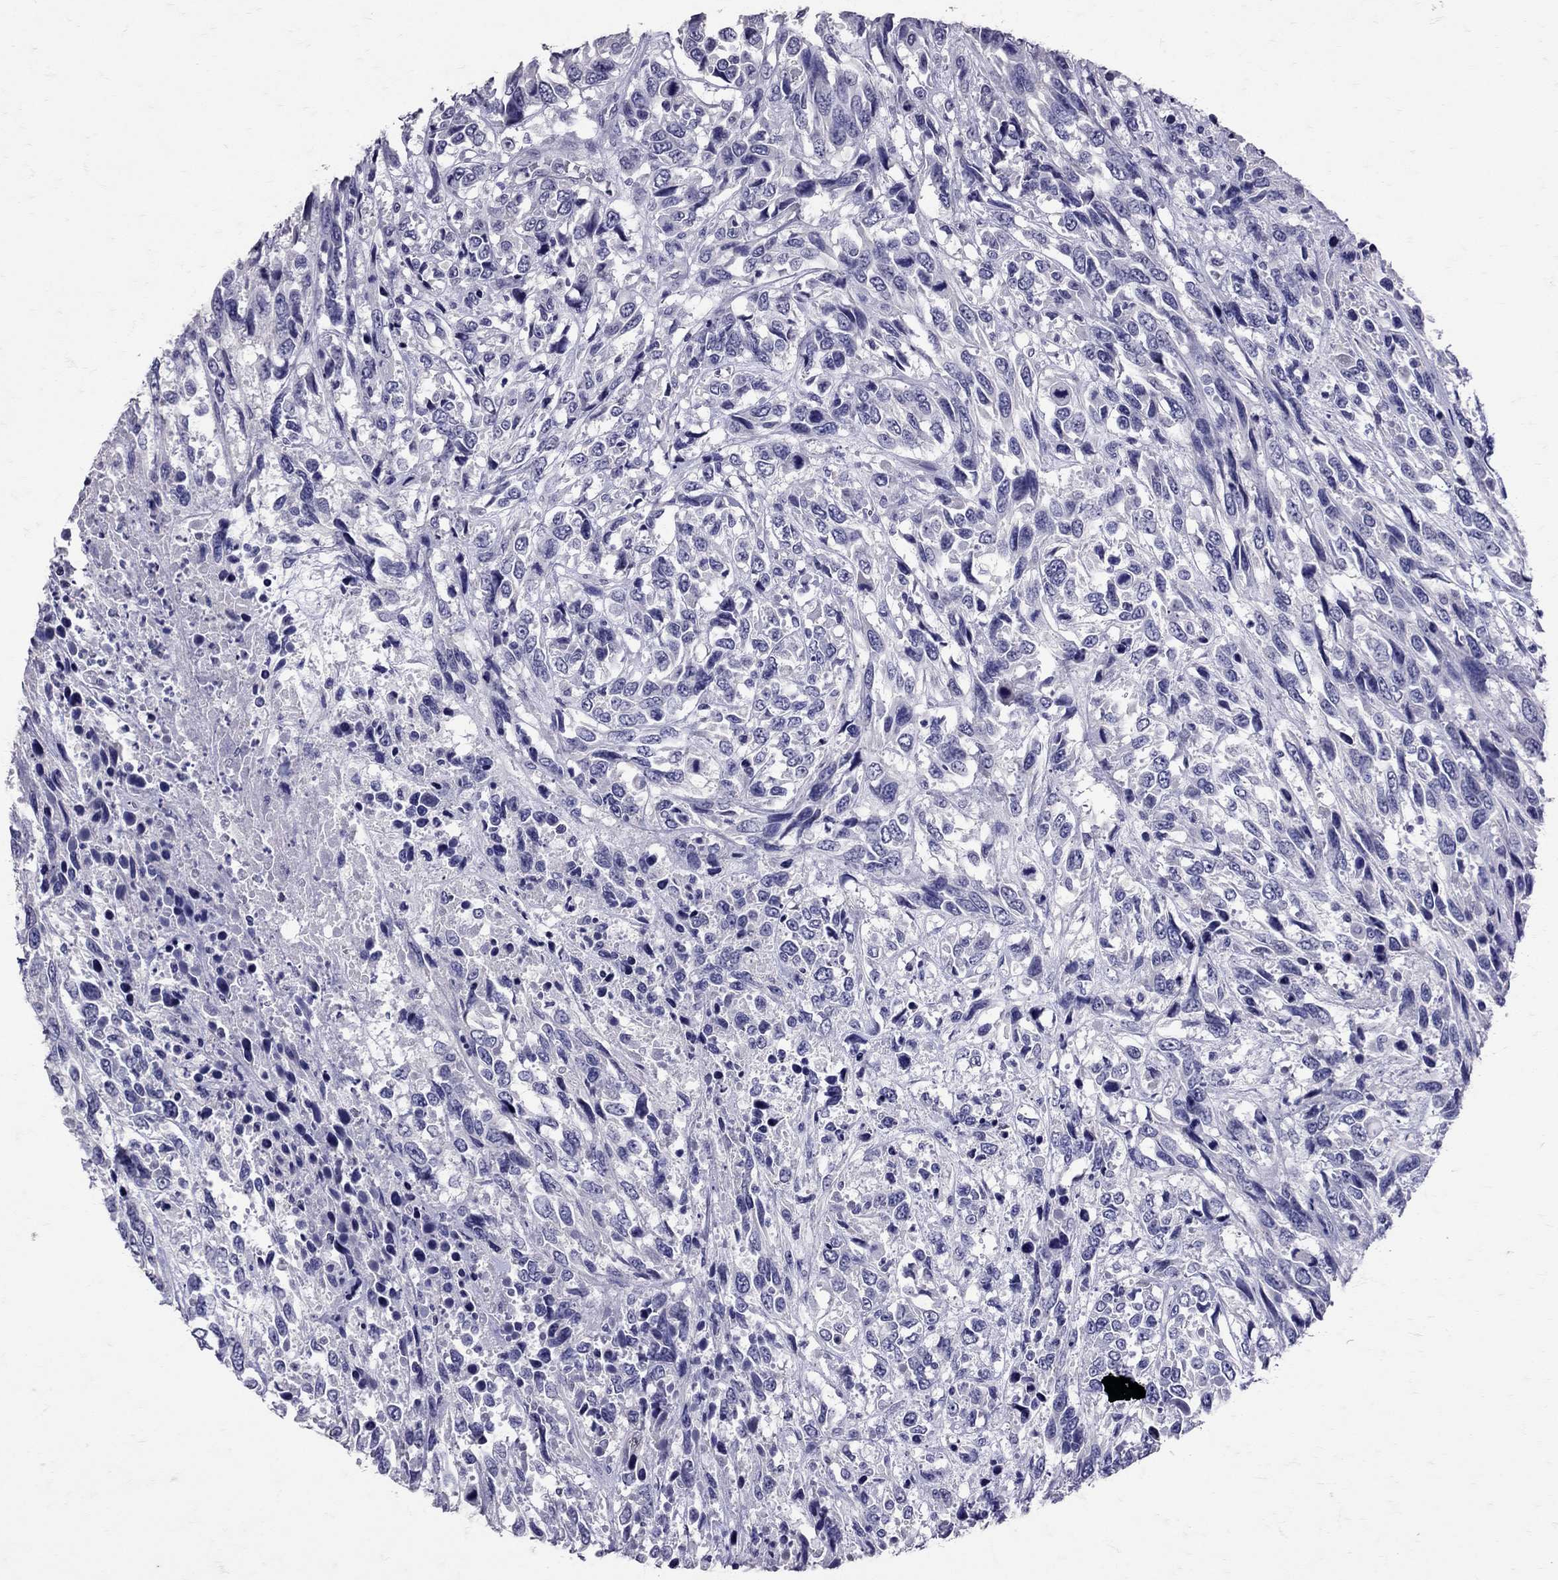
{"staining": {"intensity": "negative", "quantity": "none", "location": "none"}, "tissue": "urothelial cancer", "cell_type": "Tumor cells", "image_type": "cancer", "snomed": [{"axis": "morphology", "description": "Urothelial carcinoma, High grade"}, {"axis": "topography", "description": "Urinary bladder"}], "caption": "IHC of high-grade urothelial carcinoma exhibits no staining in tumor cells. (DAB immunohistochemistry (IHC), high magnification).", "gene": "SST", "patient": {"sex": "female", "age": 70}}